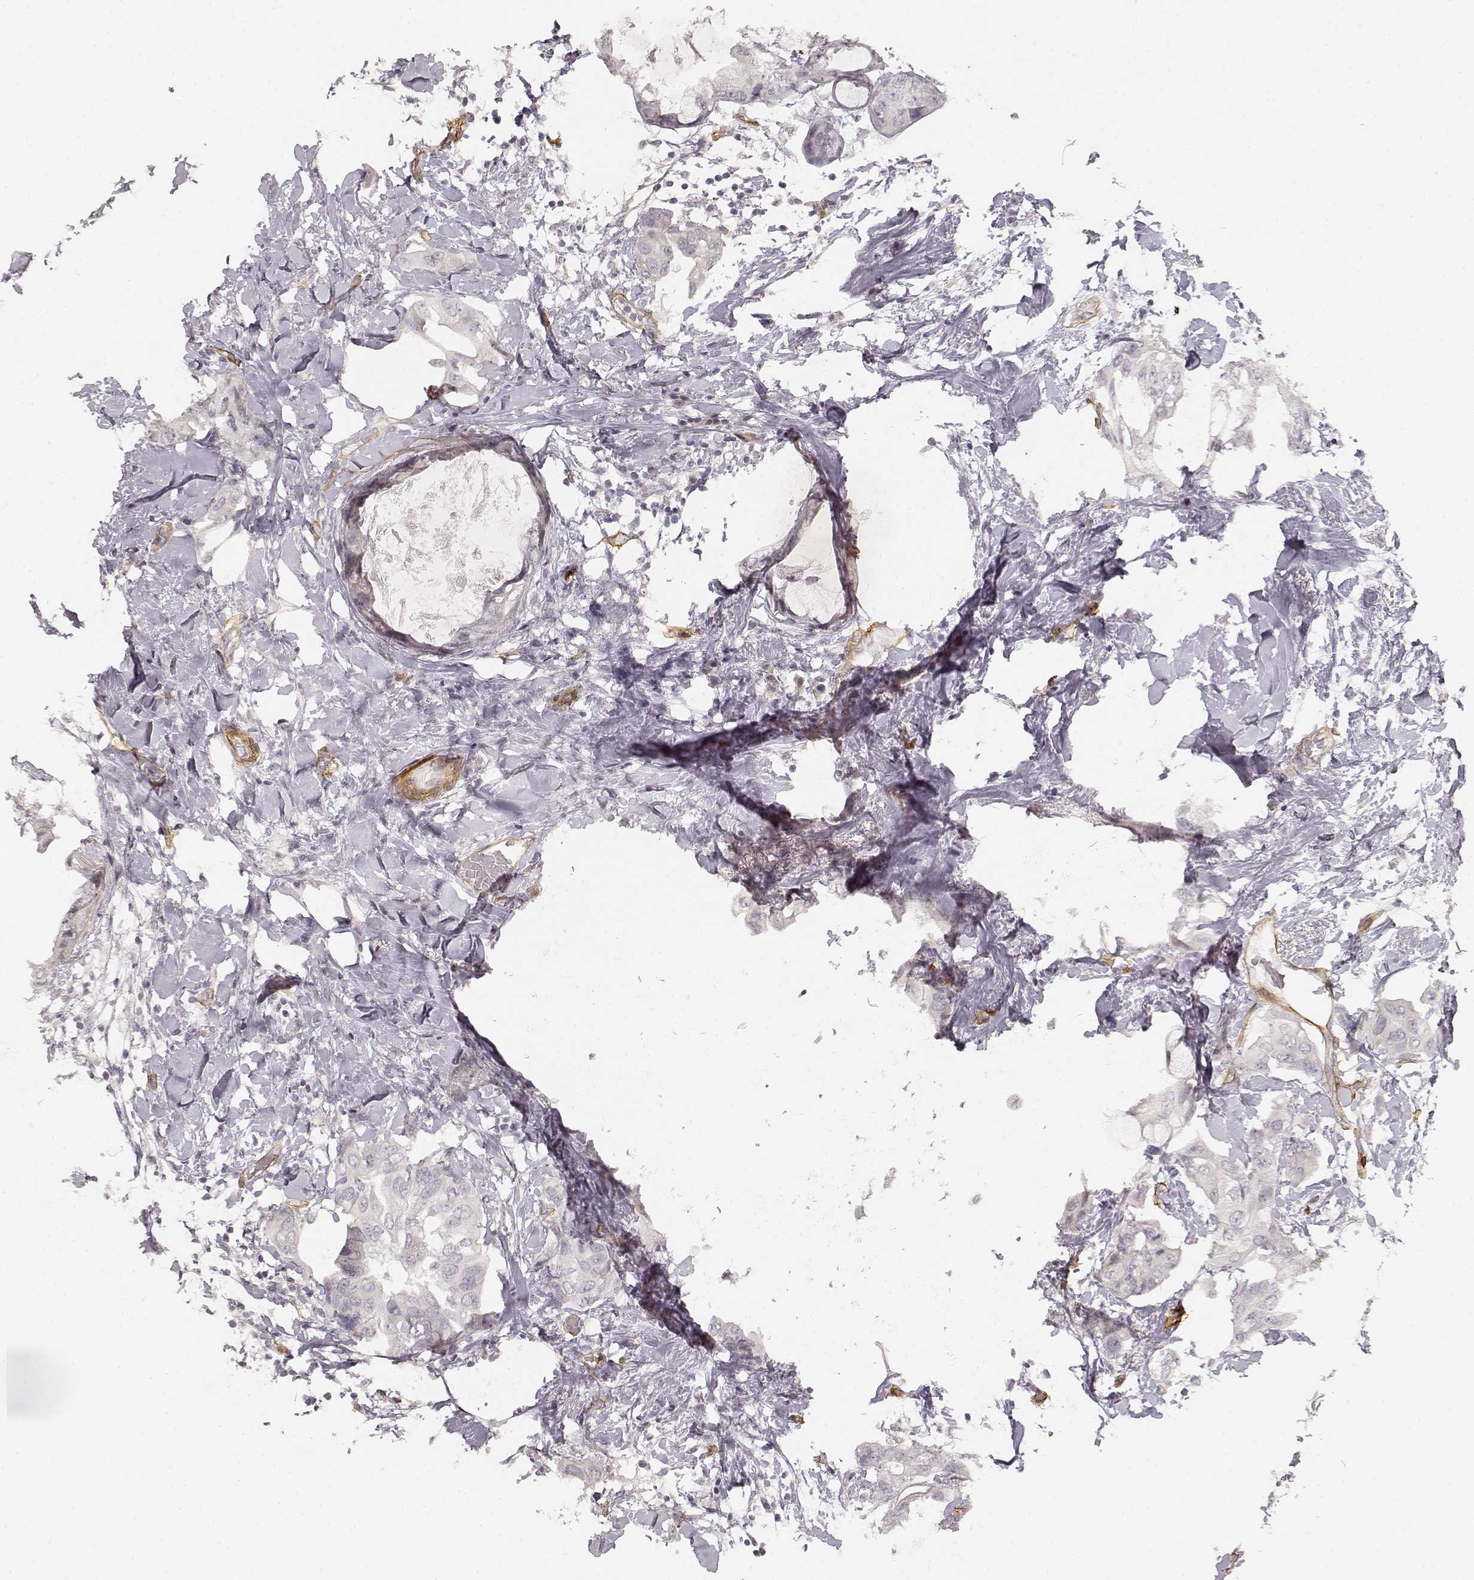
{"staining": {"intensity": "negative", "quantity": "none", "location": "none"}, "tissue": "breast cancer", "cell_type": "Tumor cells", "image_type": "cancer", "snomed": [{"axis": "morphology", "description": "Normal tissue, NOS"}, {"axis": "morphology", "description": "Duct carcinoma"}, {"axis": "topography", "description": "Breast"}], "caption": "Human intraductal carcinoma (breast) stained for a protein using immunohistochemistry (IHC) displays no staining in tumor cells.", "gene": "LAMA4", "patient": {"sex": "female", "age": 40}}